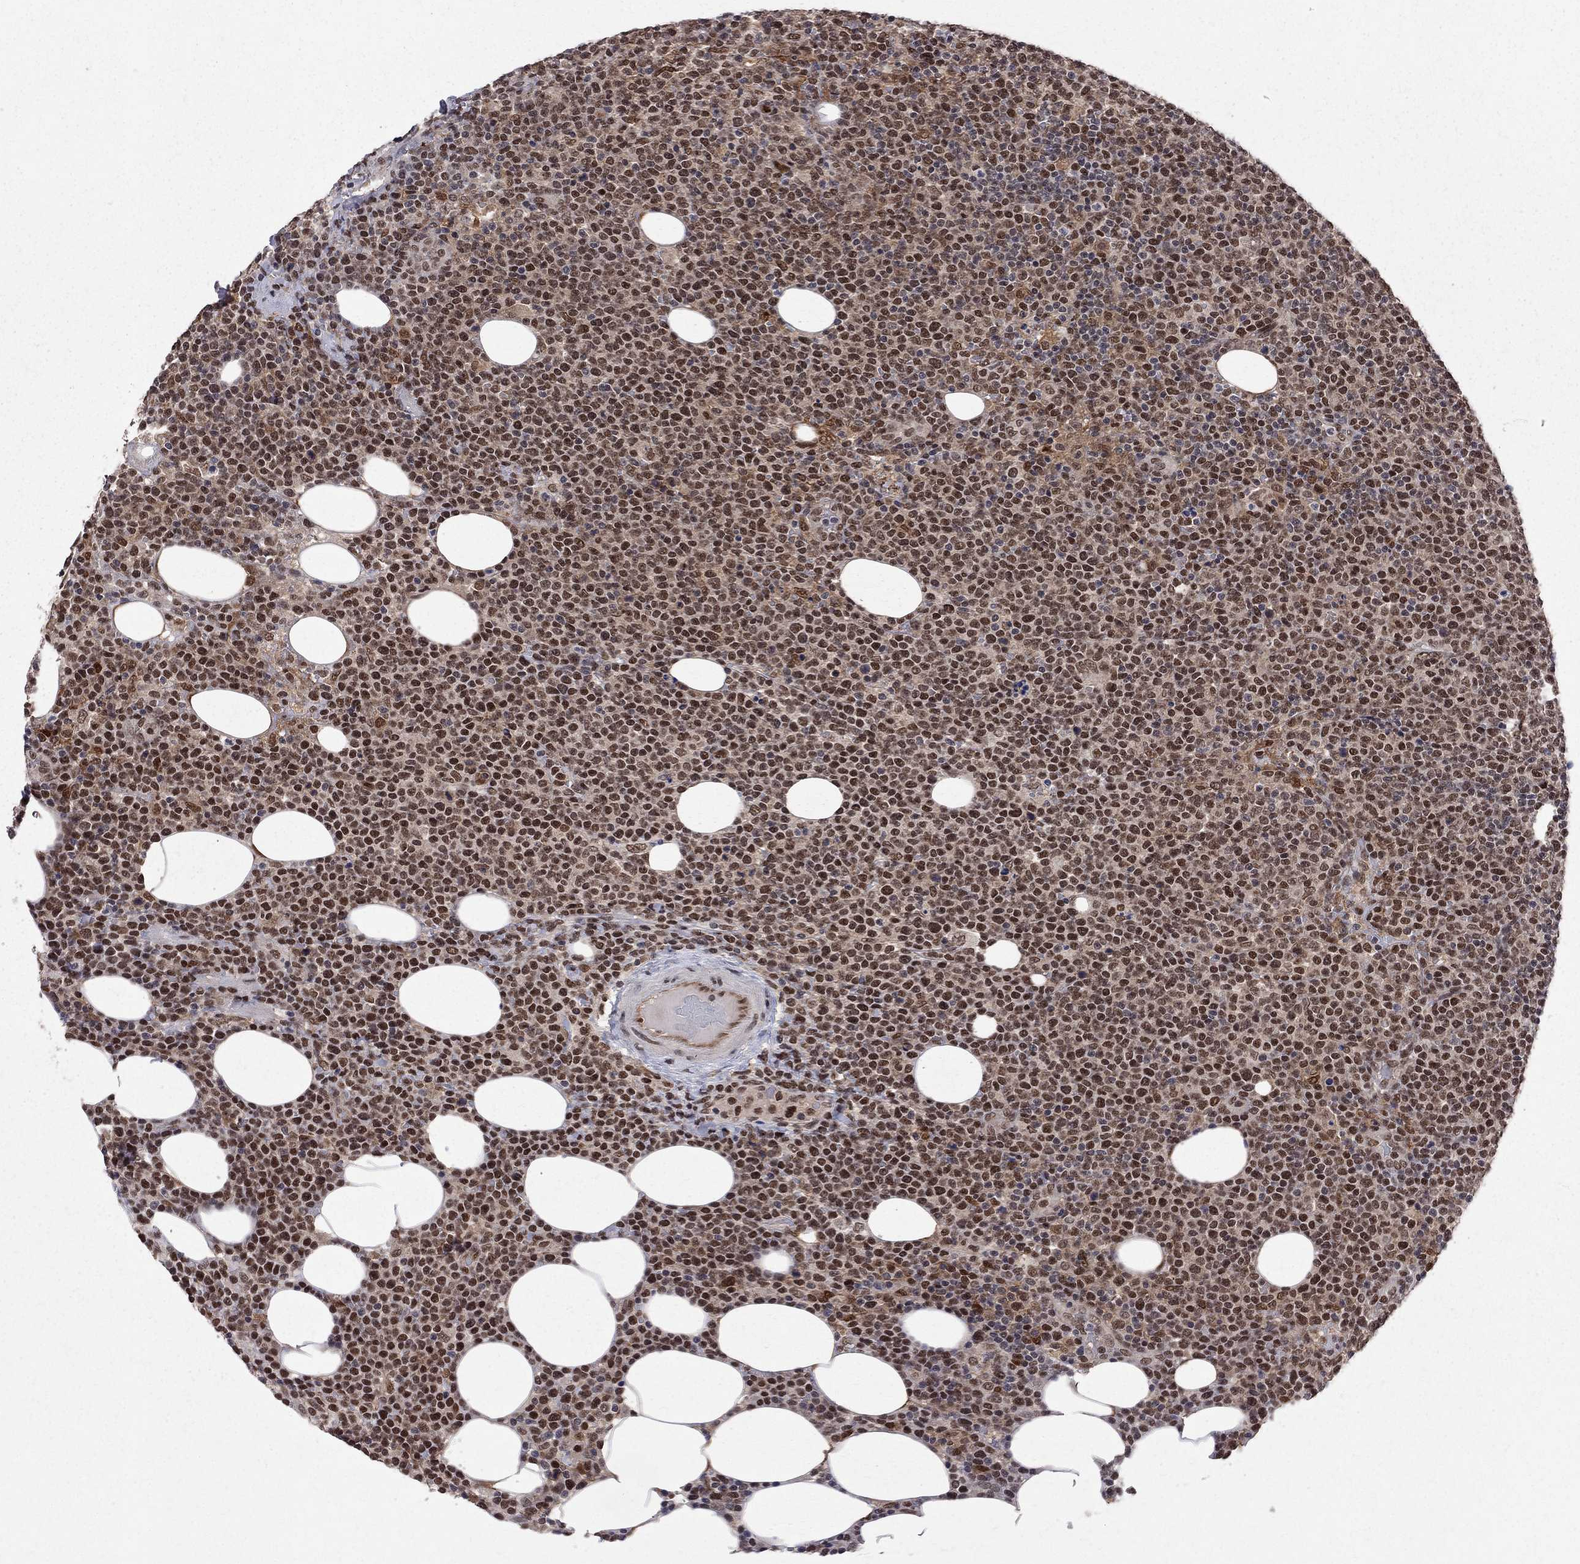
{"staining": {"intensity": "moderate", "quantity": ">75%", "location": "nuclear"}, "tissue": "lymphoma", "cell_type": "Tumor cells", "image_type": "cancer", "snomed": [{"axis": "morphology", "description": "Malignant lymphoma, non-Hodgkin's type, High grade"}, {"axis": "topography", "description": "Lymph node"}], "caption": "The image reveals staining of high-grade malignant lymphoma, non-Hodgkin's type, revealing moderate nuclear protein expression (brown color) within tumor cells.", "gene": "SAP30L", "patient": {"sex": "male", "age": 61}}